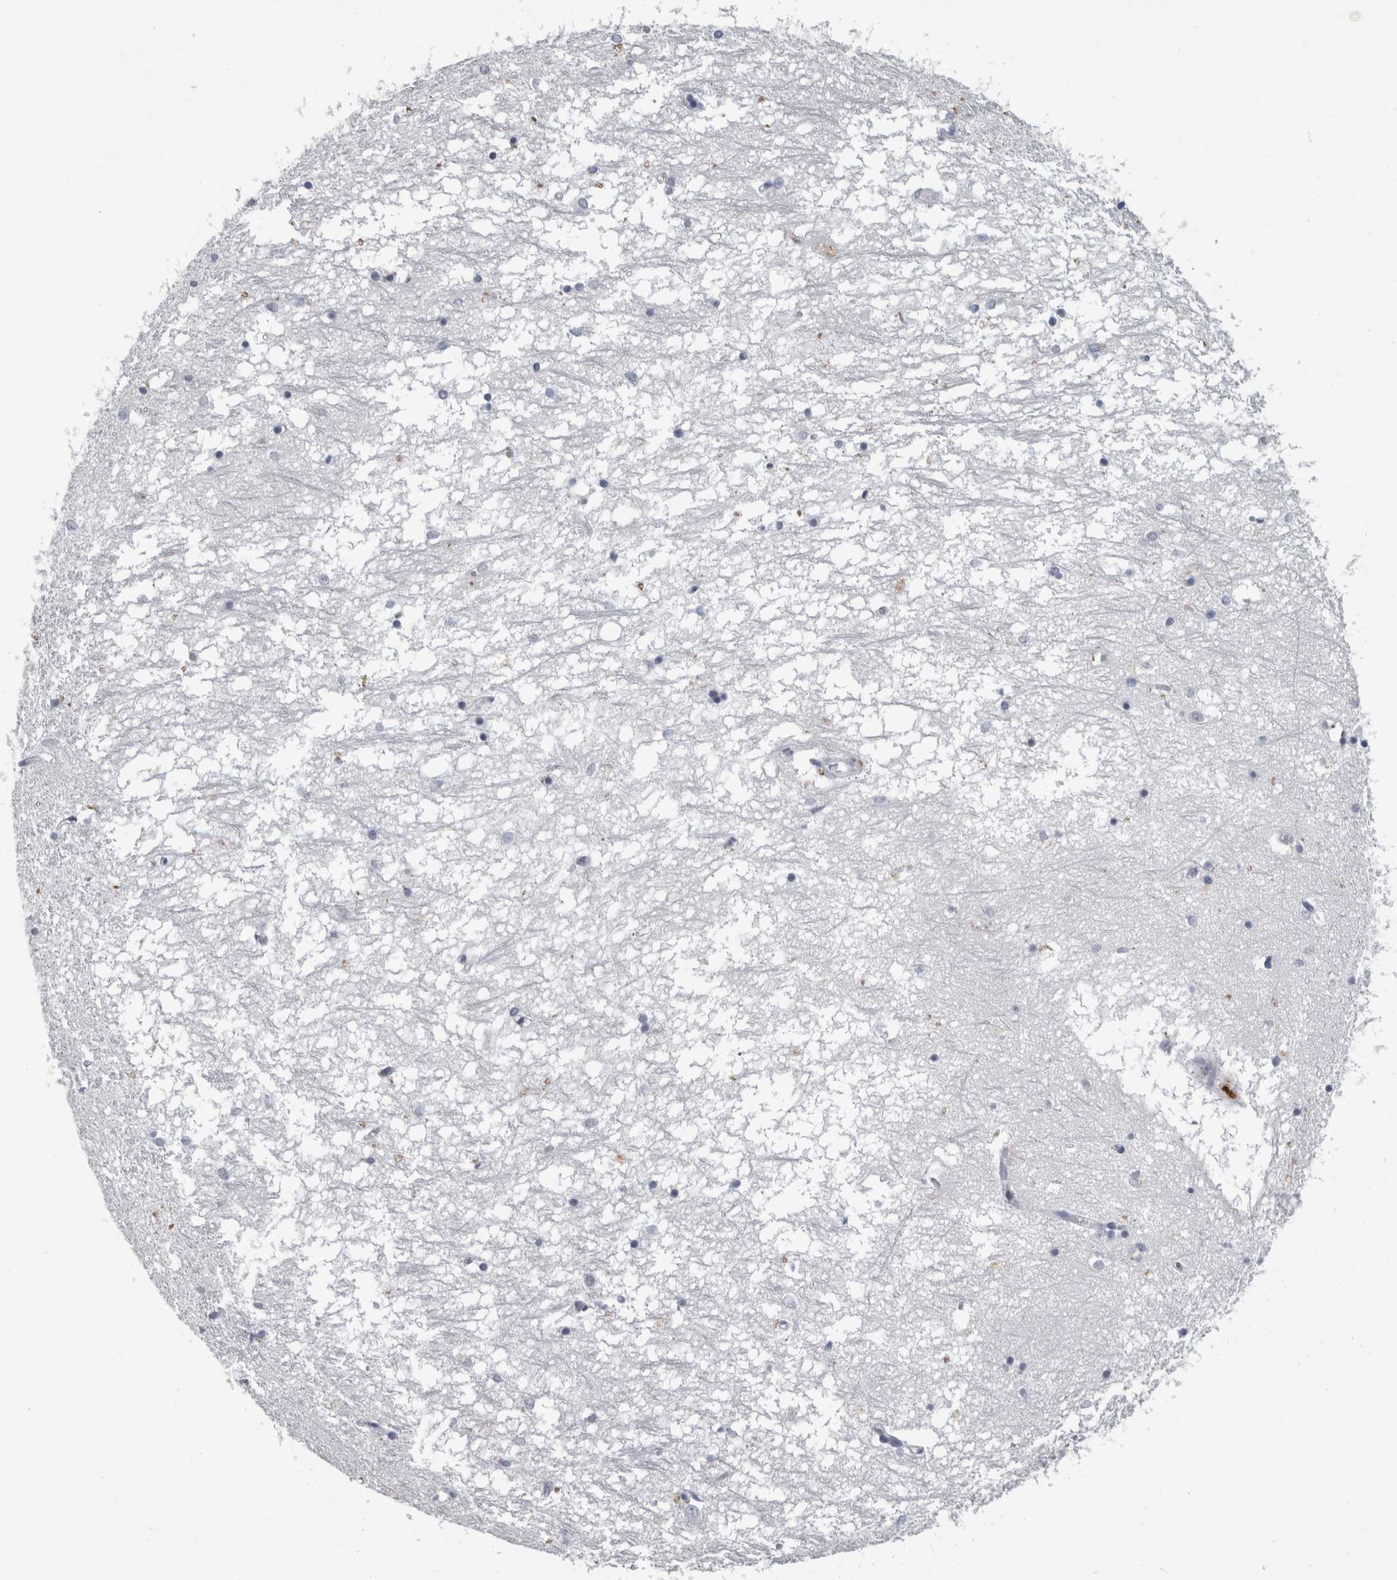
{"staining": {"intensity": "negative", "quantity": "none", "location": "none"}, "tissue": "hippocampus", "cell_type": "Glial cells", "image_type": "normal", "snomed": [{"axis": "morphology", "description": "Normal tissue, NOS"}, {"axis": "topography", "description": "Hippocampus"}], "caption": "Immunohistochemistry histopathology image of normal hippocampus: human hippocampus stained with DAB (3,3'-diaminobenzidine) displays no significant protein expression in glial cells. (Stains: DAB IHC with hematoxylin counter stain, Microscopy: brightfield microscopy at high magnification).", "gene": "DPP7", "patient": {"sex": "male", "age": 70}}